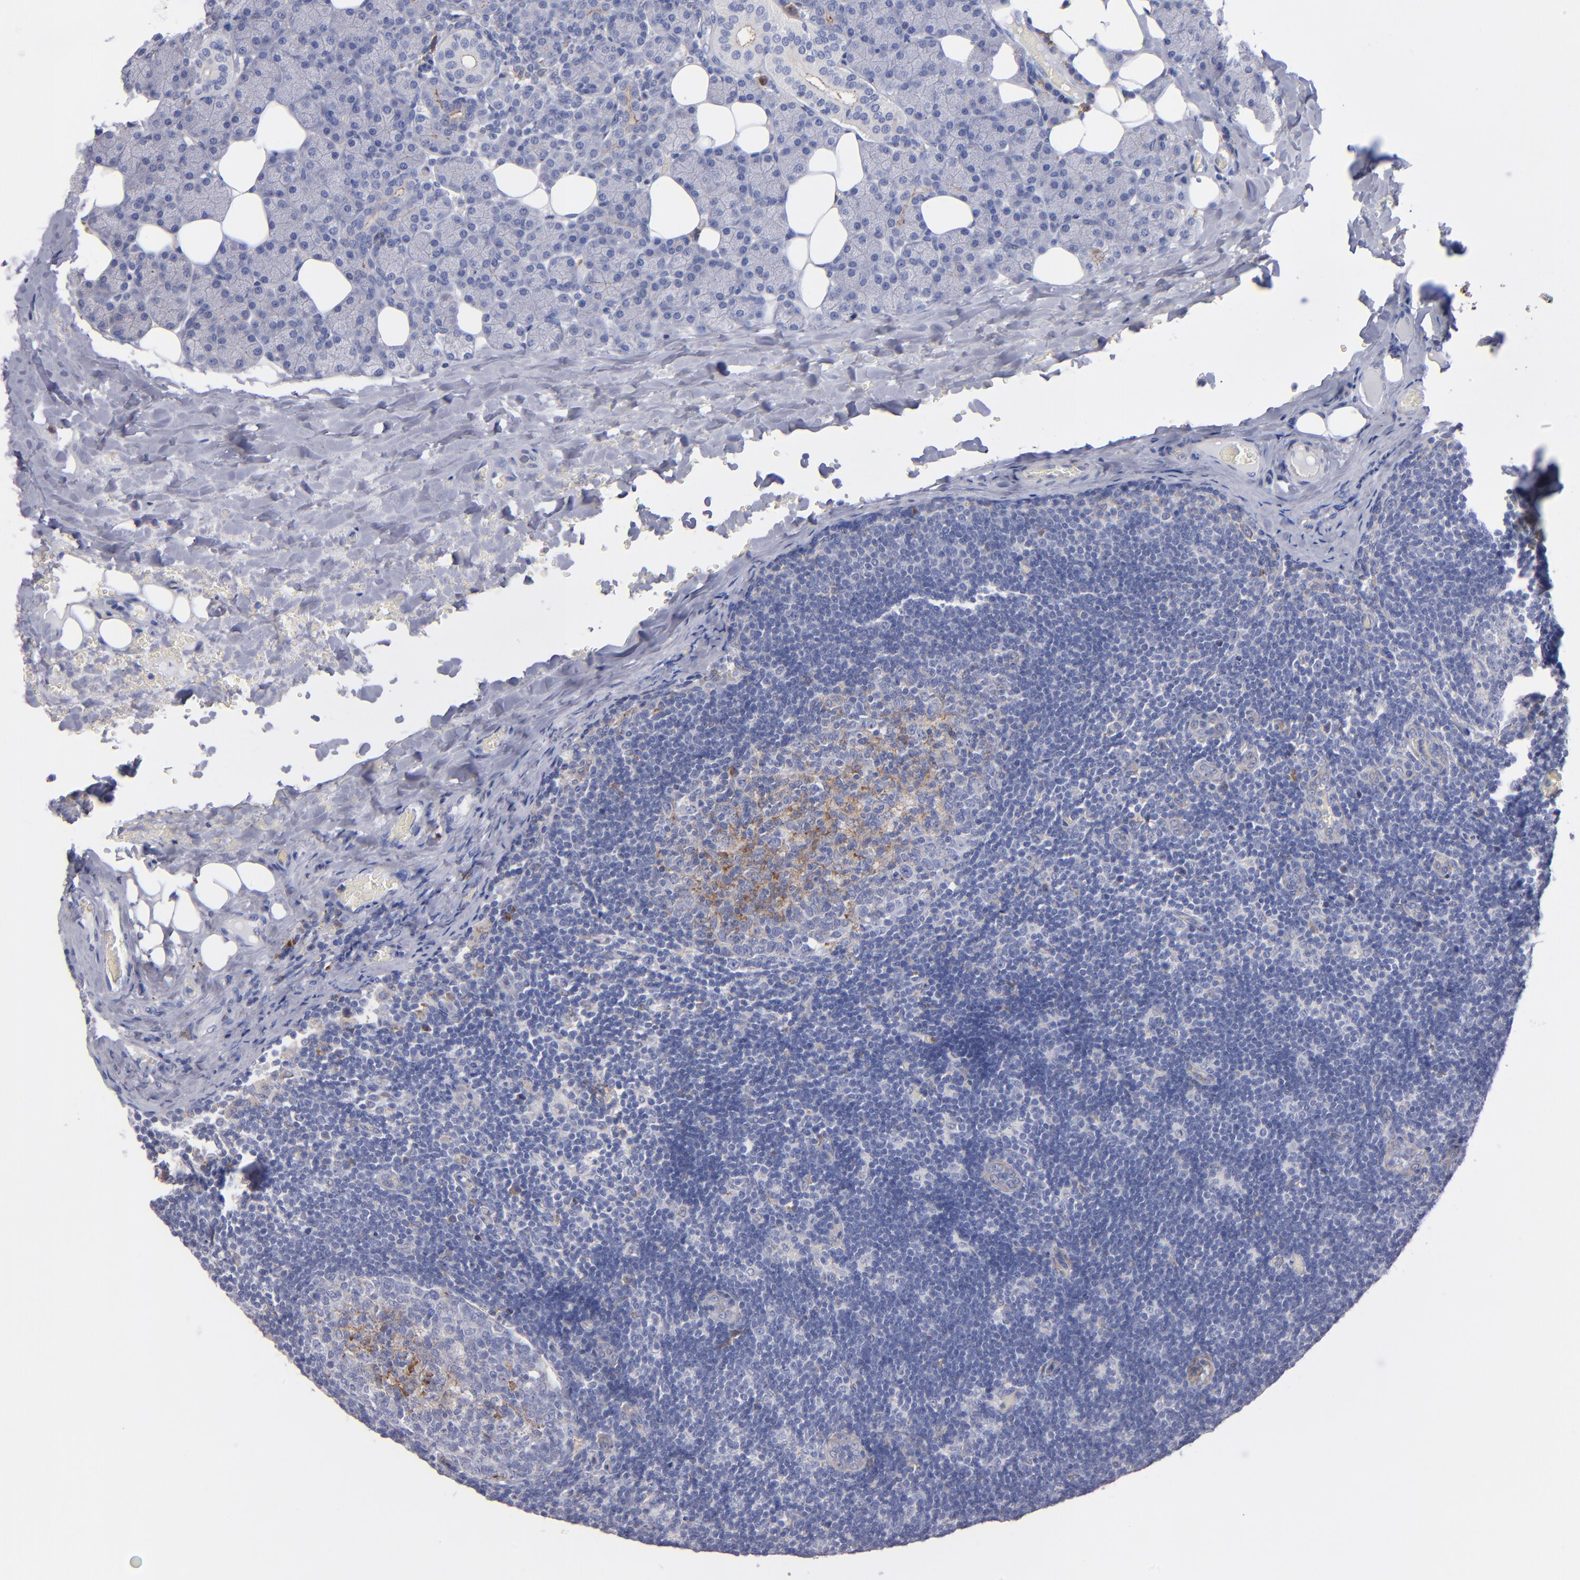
{"staining": {"intensity": "moderate", "quantity": "<25%", "location": "cytoplasmic/membranous"}, "tissue": "lymph node", "cell_type": "Germinal center cells", "image_type": "normal", "snomed": [{"axis": "morphology", "description": "Normal tissue, NOS"}, {"axis": "topography", "description": "Lymph node"}, {"axis": "topography", "description": "Salivary gland"}], "caption": "A histopathology image of lymph node stained for a protein reveals moderate cytoplasmic/membranous brown staining in germinal center cells. The staining was performed using DAB (3,3'-diaminobenzidine) to visualize the protein expression in brown, while the nuclei were stained in blue with hematoxylin (Magnification: 20x).", "gene": "MFGE8", "patient": {"sex": "male", "age": 8}}